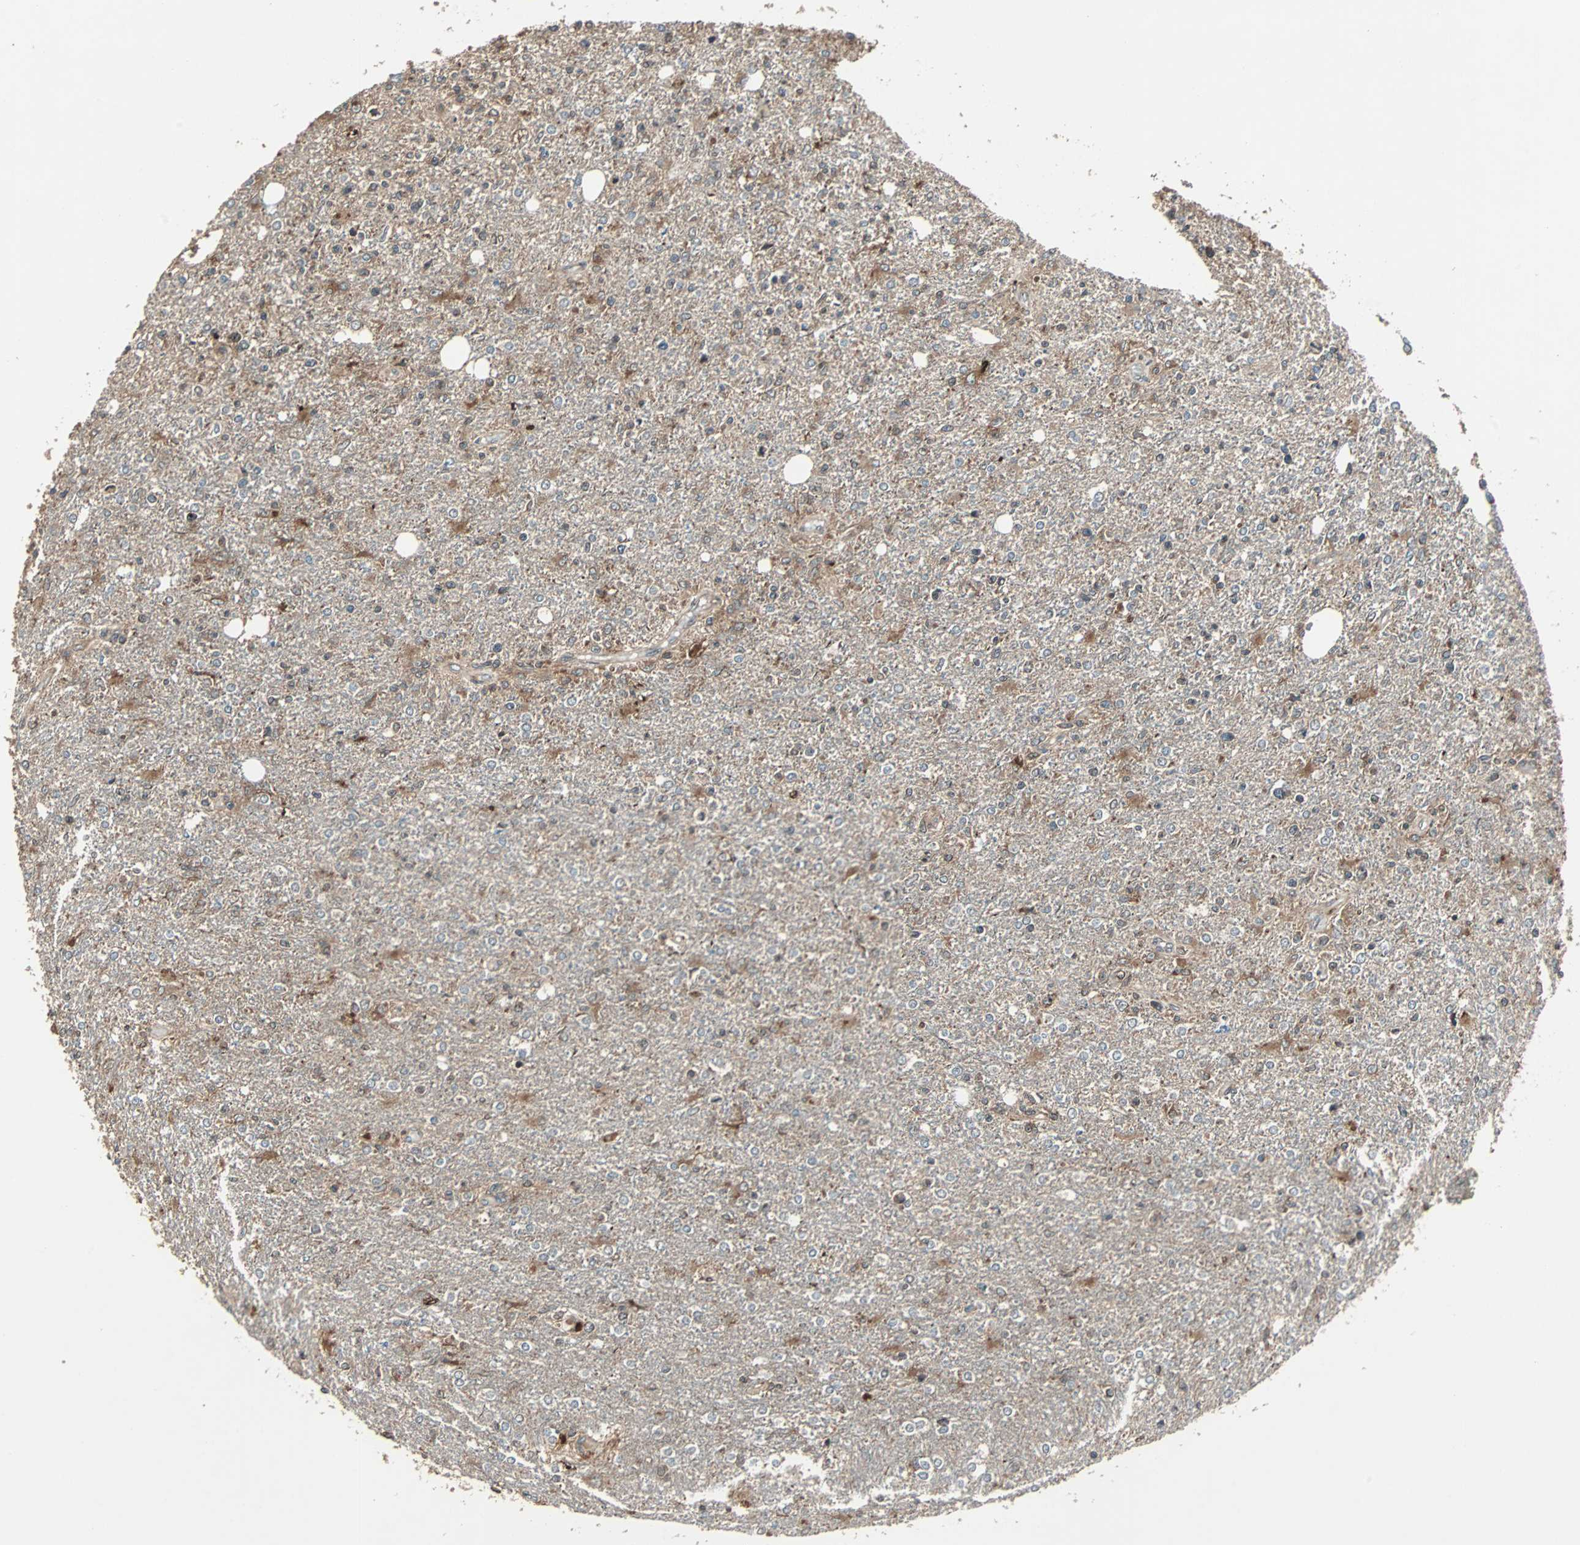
{"staining": {"intensity": "moderate", "quantity": "25%-75%", "location": "cytoplasmic/membranous"}, "tissue": "glioma", "cell_type": "Tumor cells", "image_type": "cancer", "snomed": [{"axis": "morphology", "description": "Glioma, malignant, High grade"}, {"axis": "topography", "description": "Cerebral cortex"}], "caption": "Malignant glioma (high-grade) stained with IHC shows moderate cytoplasmic/membranous expression in about 25%-75% of tumor cells. The staining was performed using DAB, with brown indicating positive protein expression. Nuclei are stained blue with hematoxylin.", "gene": "RAB7A", "patient": {"sex": "male", "age": 76}}